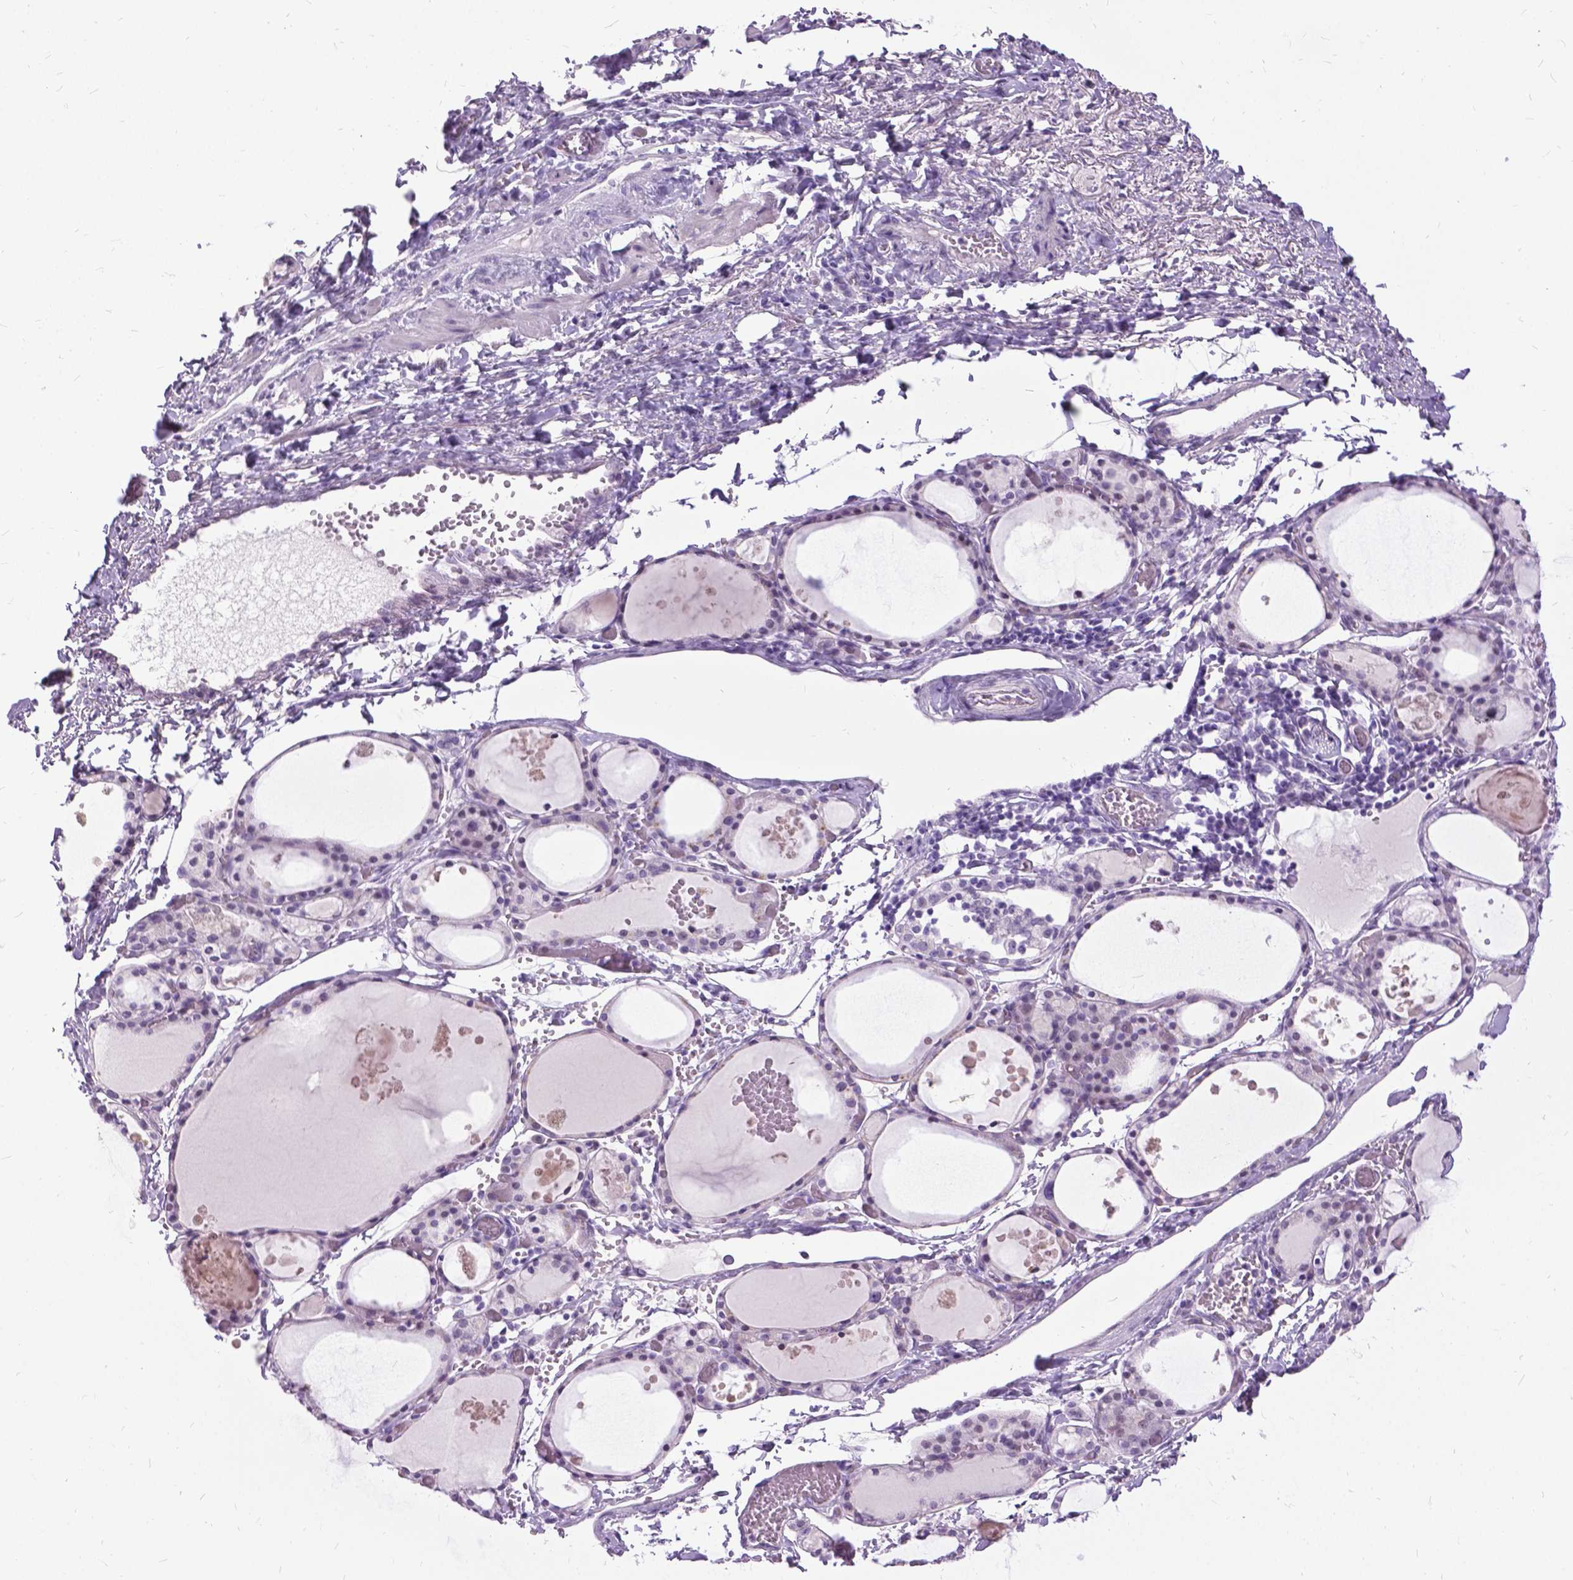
{"staining": {"intensity": "negative", "quantity": "none", "location": "none"}, "tissue": "thyroid gland", "cell_type": "Glandular cells", "image_type": "normal", "snomed": [{"axis": "morphology", "description": "Normal tissue, NOS"}, {"axis": "topography", "description": "Thyroid gland"}], "caption": "High power microscopy micrograph of an immunohistochemistry (IHC) micrograph of unremarkable thyroid gland, revealing no significant expression in glandular cells.", "gene": "PROB1", "patient": {"sex": "male", "age": 68}}